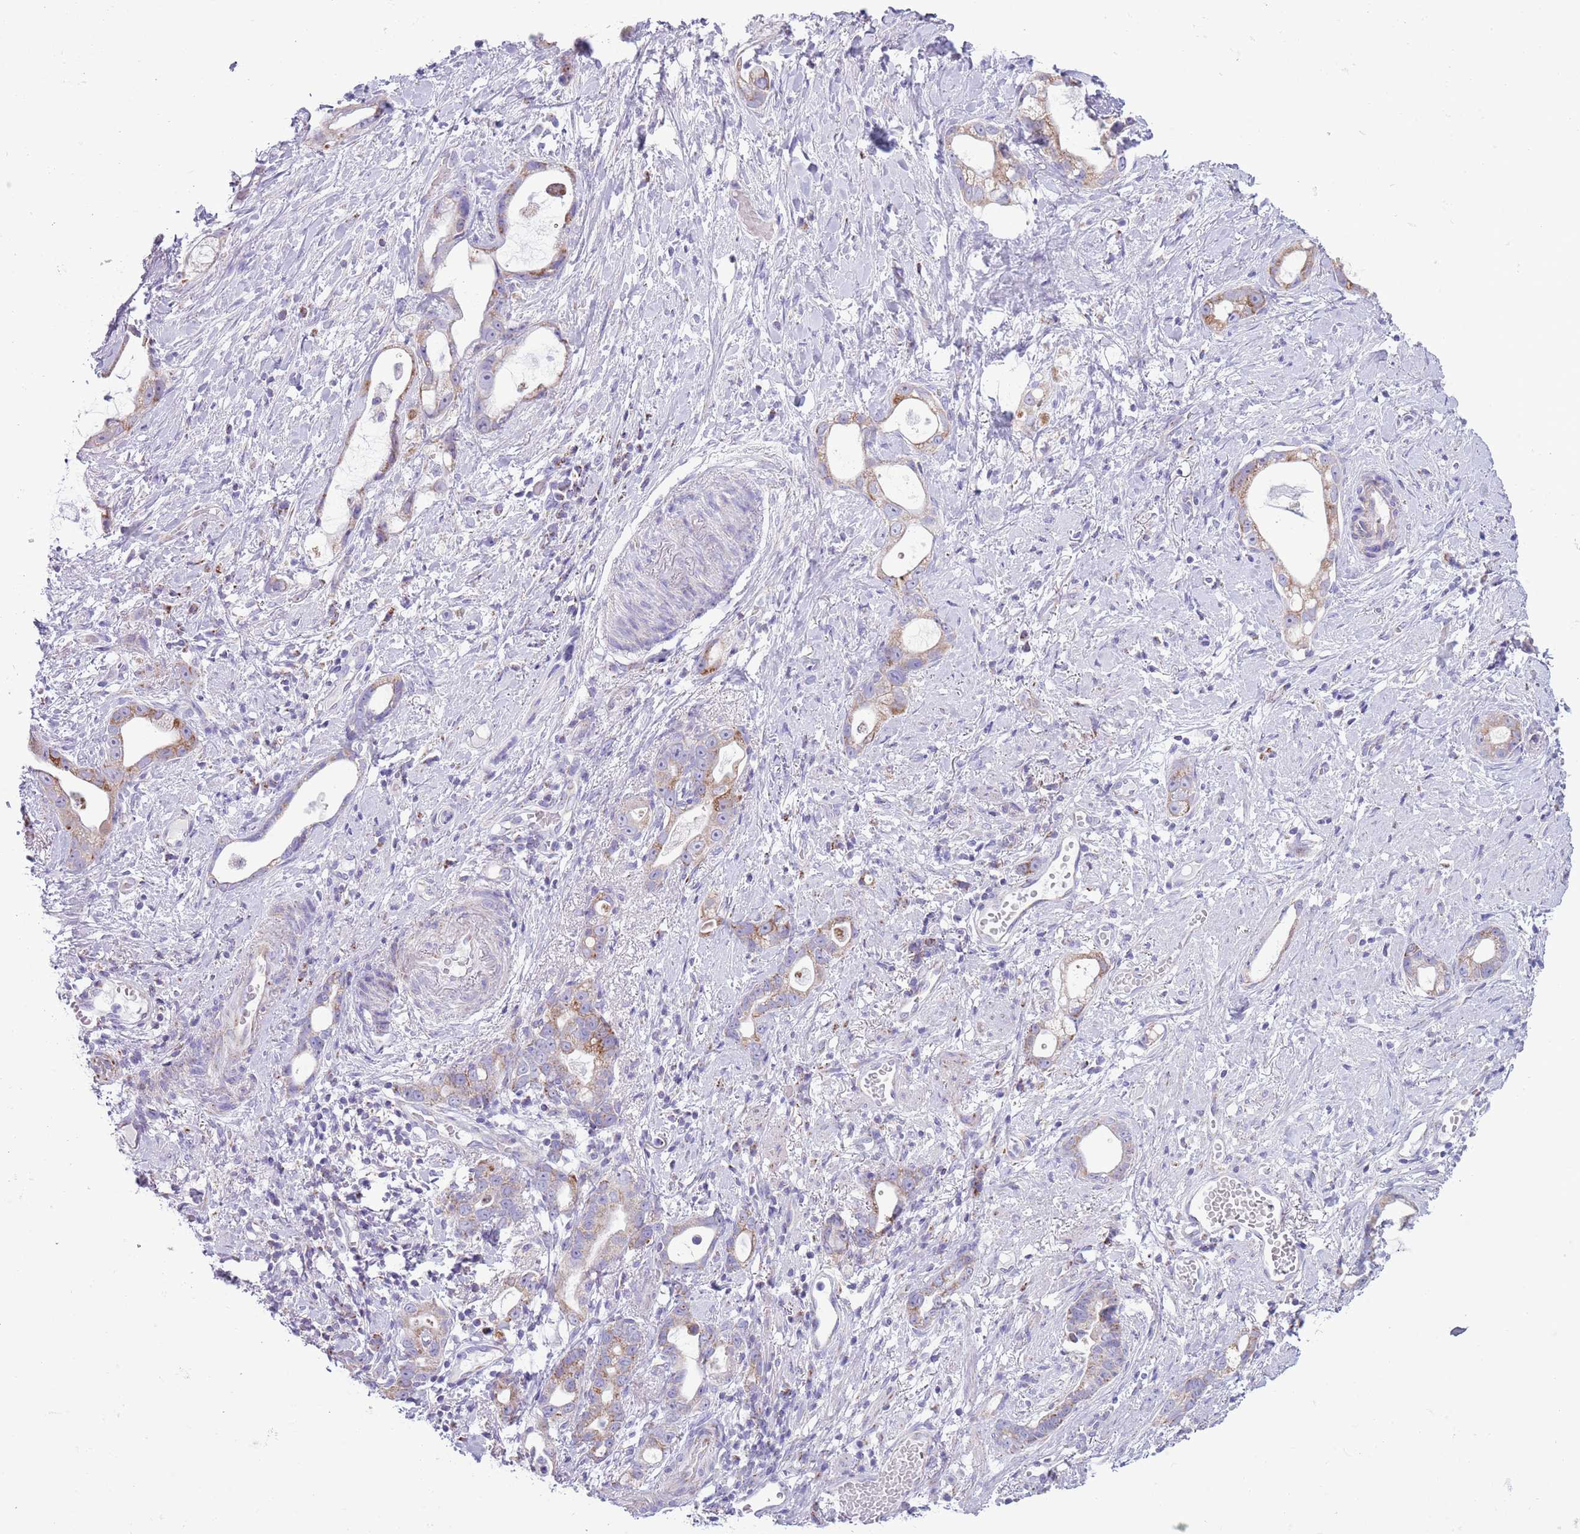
{"staining": {"intensity": "moderate", "quantity": "25%-75%", "location": "cytoplasmic/membranous"}, "tissue": "stomach cancer", "cell_type": "Tumor cells", "image_type": "cancer", "snomed": [{"axis": "morphology", "description": "Adenocarcinoma, NOS"}, {"axis": "topography", "description": "Stomach"}], "caption": "A histopathology image showing moderate cytoplasmic/membranous expression in about 25%-75% of tumor cells in stomach cancer (adenocarcinoma), as visualized by brown immunohistochemical staining.", "gene": "MOCOS", "patient": {"sex": "male", "age": 55}}